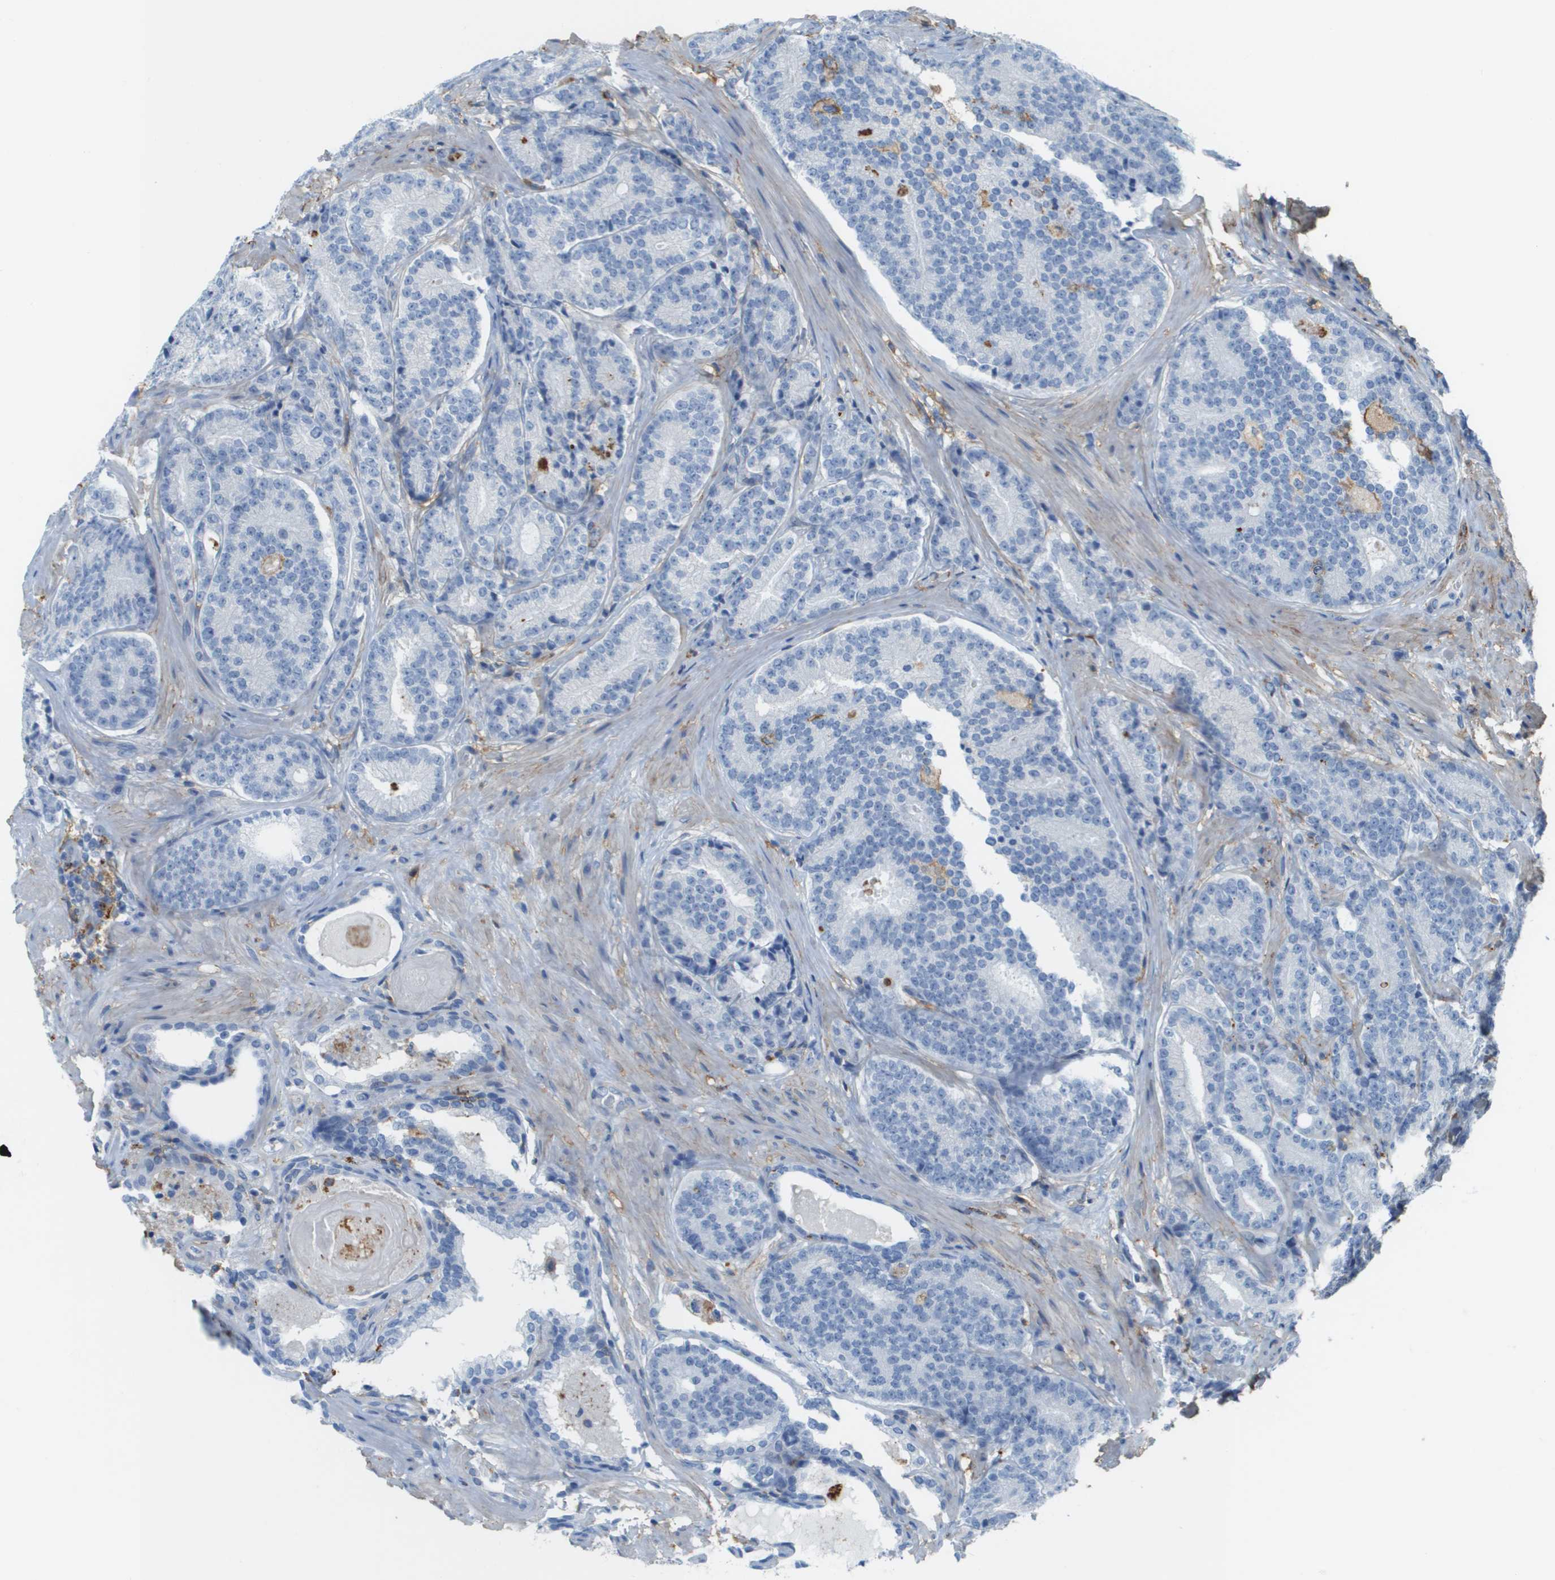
{"staining": {"intensity": "negative", "quantity": "none", "location": "none"}, "tissue": "prostate cancer", "cell_type": "Tumor cells", "image_type": "cancer", "snomed": [{"axis": "morphology", "description": "Adenocarcinoma, High grade"}, {"axis": "topography", "description": "Prostate"}], "caption": "This histopathology image is of high-grade adenocarcinoma (prostate) stained with IHC to label a protein in brown with the nuclei are counter-stained blue. There is no expression in tumor cells.", "gene": "ZBTB43", "patient": {"sex": "male", "age": 61}}